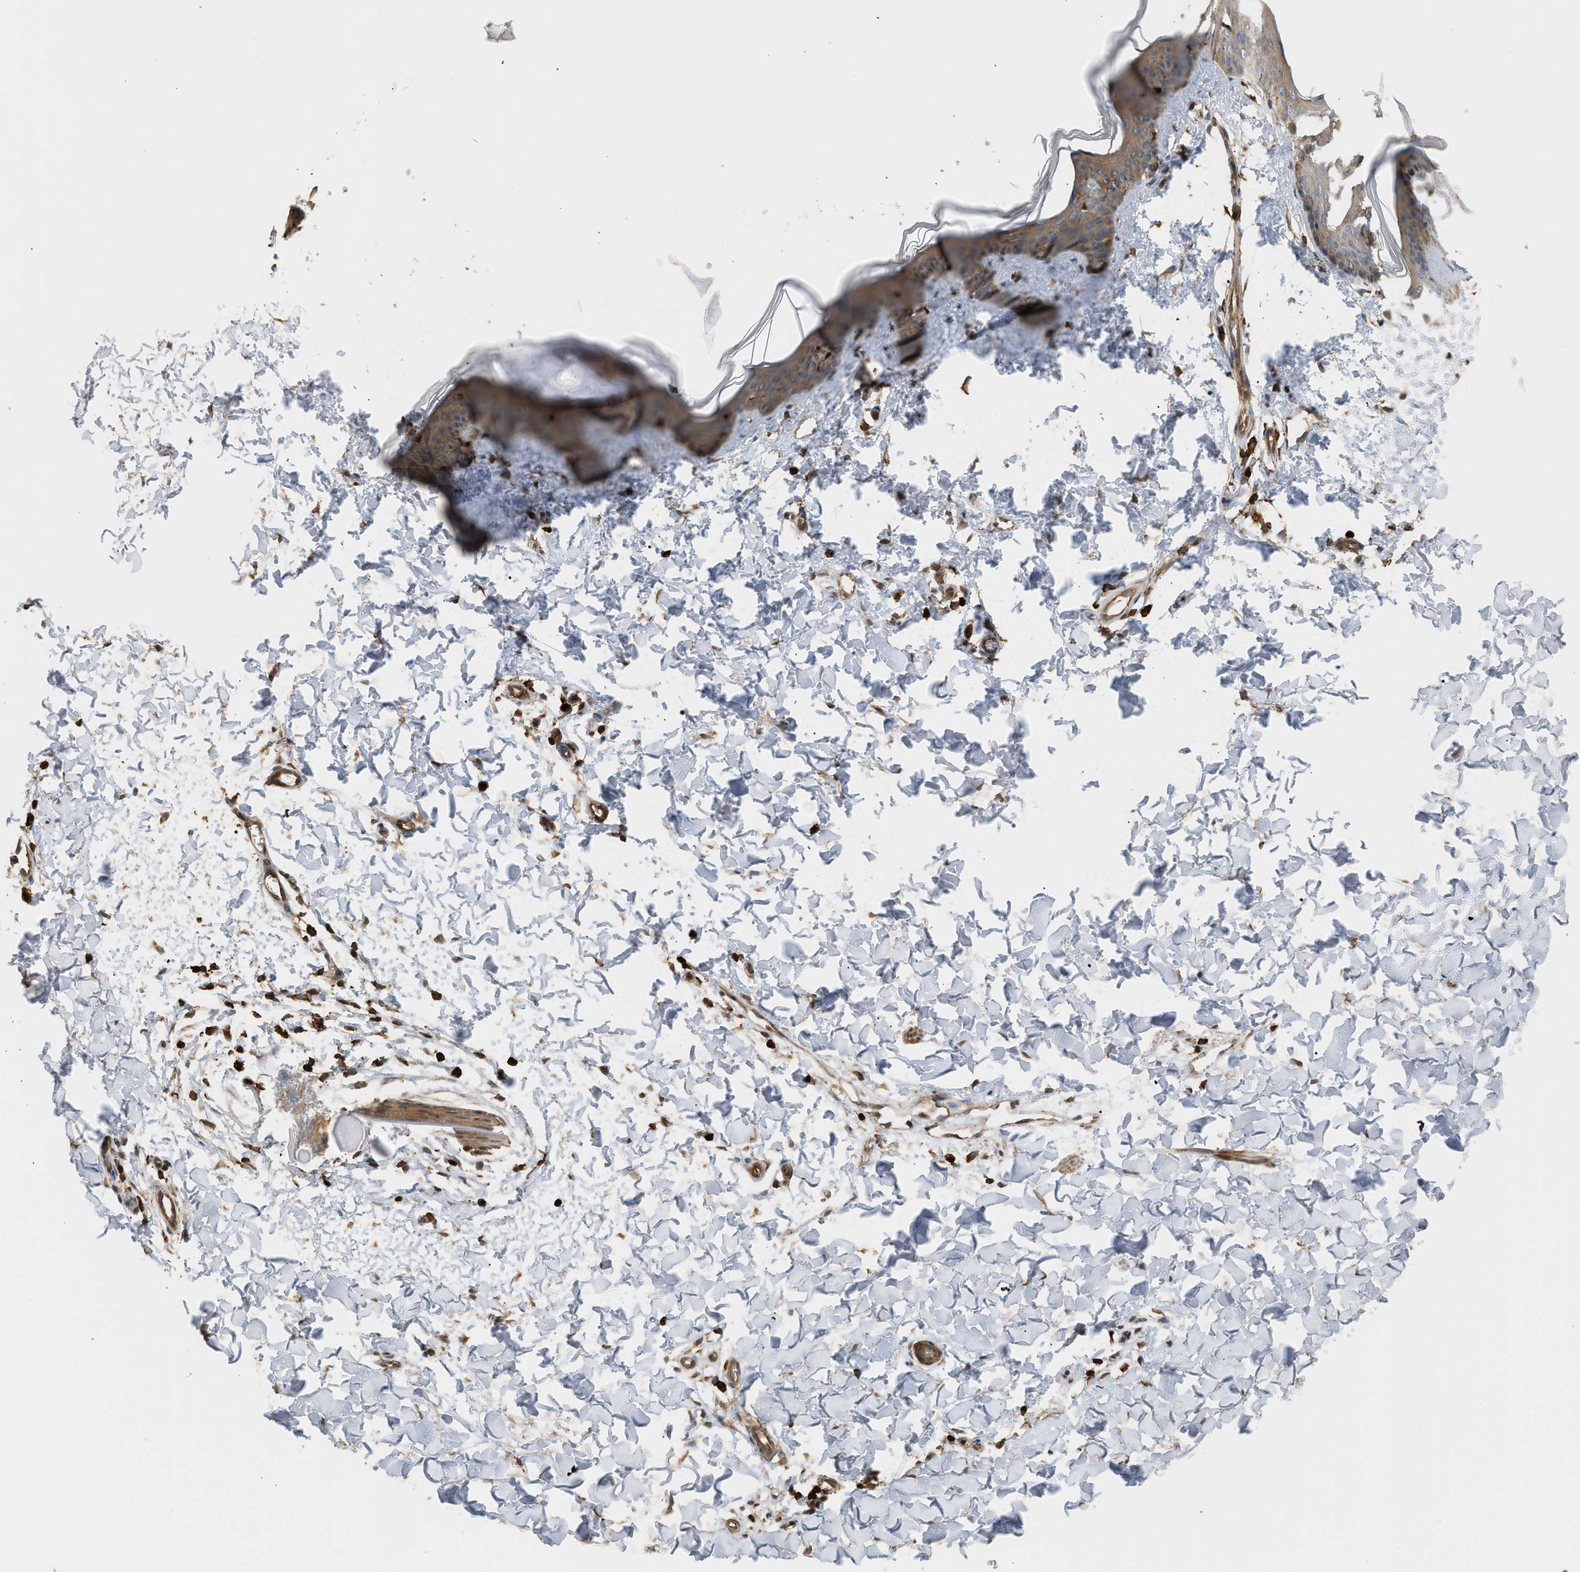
{"staining": {"intensity": "moderate", "quantity": ">75%", "location": "cytoplasmic/membranous"}, "tissue": "skin", "cell_type": "Fibroblasts", "image_type": "normal", "snomed": [{"axis": "morphology", "description": "Normal tissue, NOS"}, {"axis": "topography", "description": "Skin"}], "caption": "The micrograph shows staining of benign skin, revealing moderate cytoplasmic/membranous protein positivity (brown color) within fibroblasts. (Stains: DAB in brown, nuclei in blue, Microscopy: brightfield microscopy at high magnification).", "gene": "ENSG00000282218", "patient": {"sex": "female", "age": 17}}